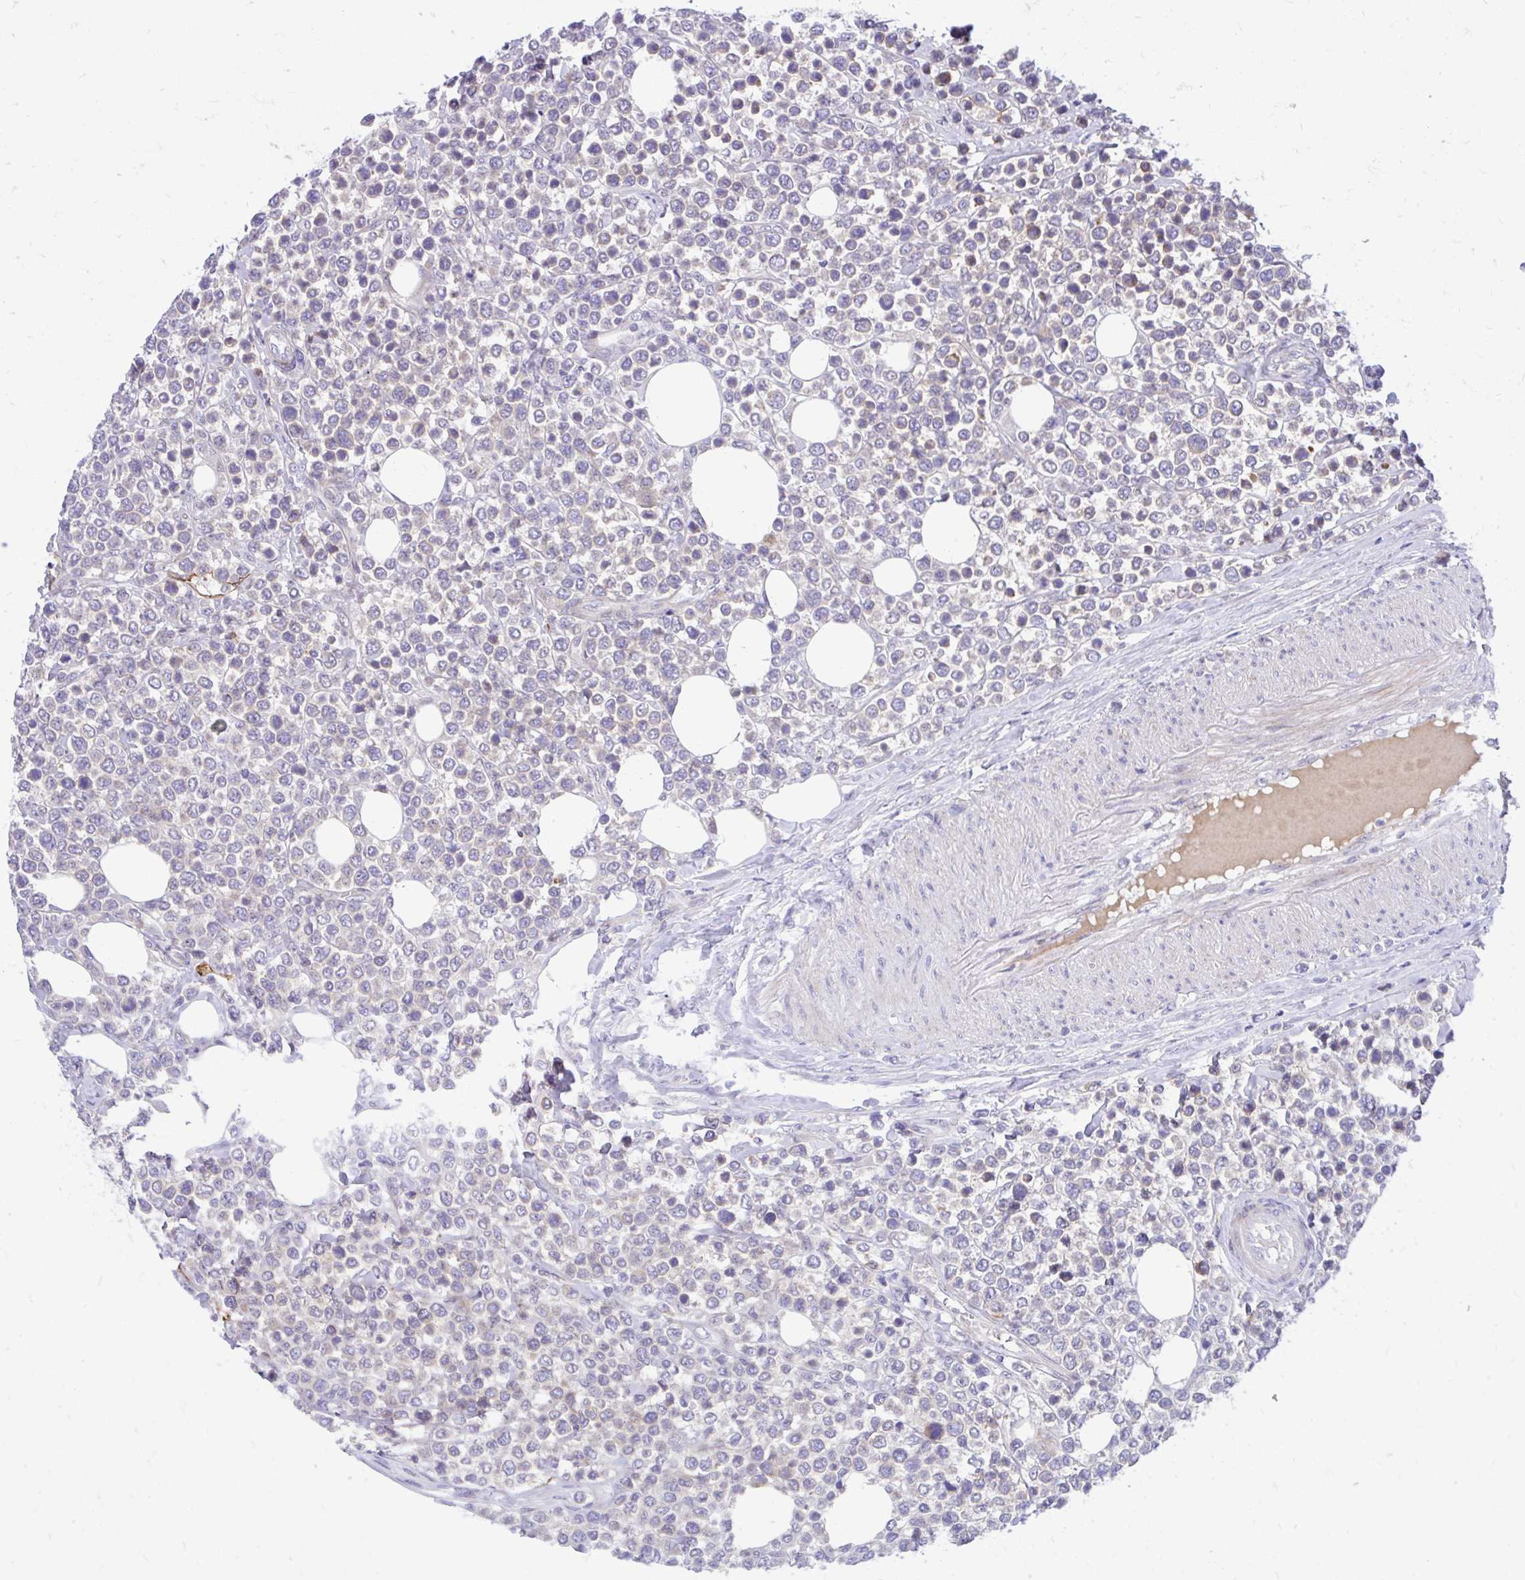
{"staining": {"intensity": "moderate", "quantity": "<25%", "location": "cytoplasmic/membranous"}, "tissue": "lymphoma", "cell_type": "Tumor cells", "image_type": "cancer", "snomed": [{"axis": "morphology", "description": "Malignant lymphoma, non-Hodgkin's type, Low grade"}, {"axis": "topography", "description": "Lymph node"}], "caption": "Lymphoma tissue reveals moderate cytoplasmic/membranous expression in approximately <25% of tumor cells, visualized by immunohistochemistry.", "gene": "ESPNL", "patient": {"sex": "male", "age": 60}}